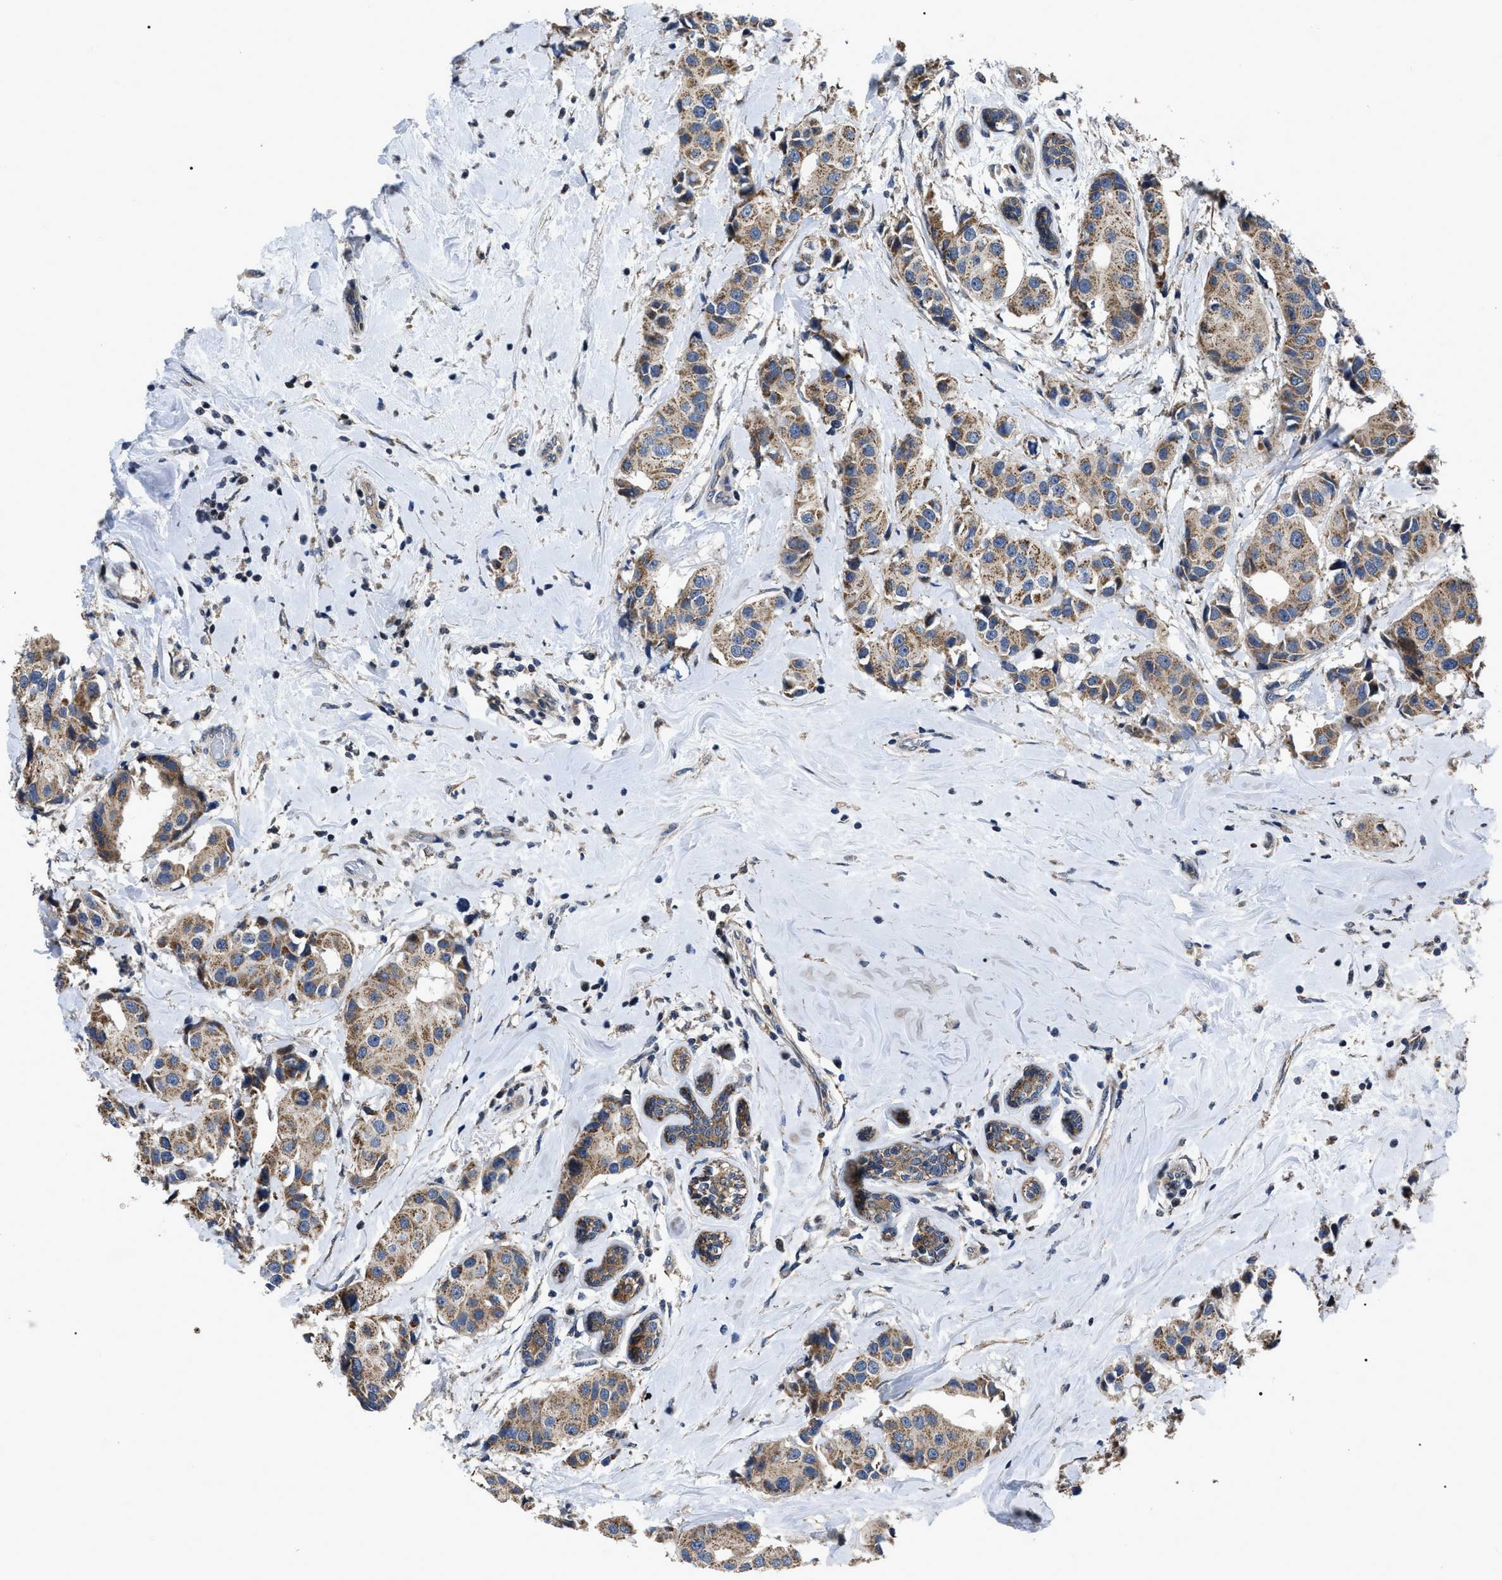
{"staining": {"intensity": "moderate", "quantity": ">75%", "location": "cytoplasmic/membranous"}, "tissue": "breast cancer", "cell_type": "Tumor cells", "image_type": "cancer", "snomed": [{"axis": "morphology", "description": "Normal tissue, NOS"}, {"axis": "morphology", "description": "Duct carcinoma"}, {"axis": "topography", "description": "Breast"}], "caption": "Infiltrating ductal carcinoma (breast) tissue shows moderate cytoplasmic/membranous expression in approximately >75% of tumor cells", "gene": "PPWD1", "patient": {"sex": "female", "age": 39}}